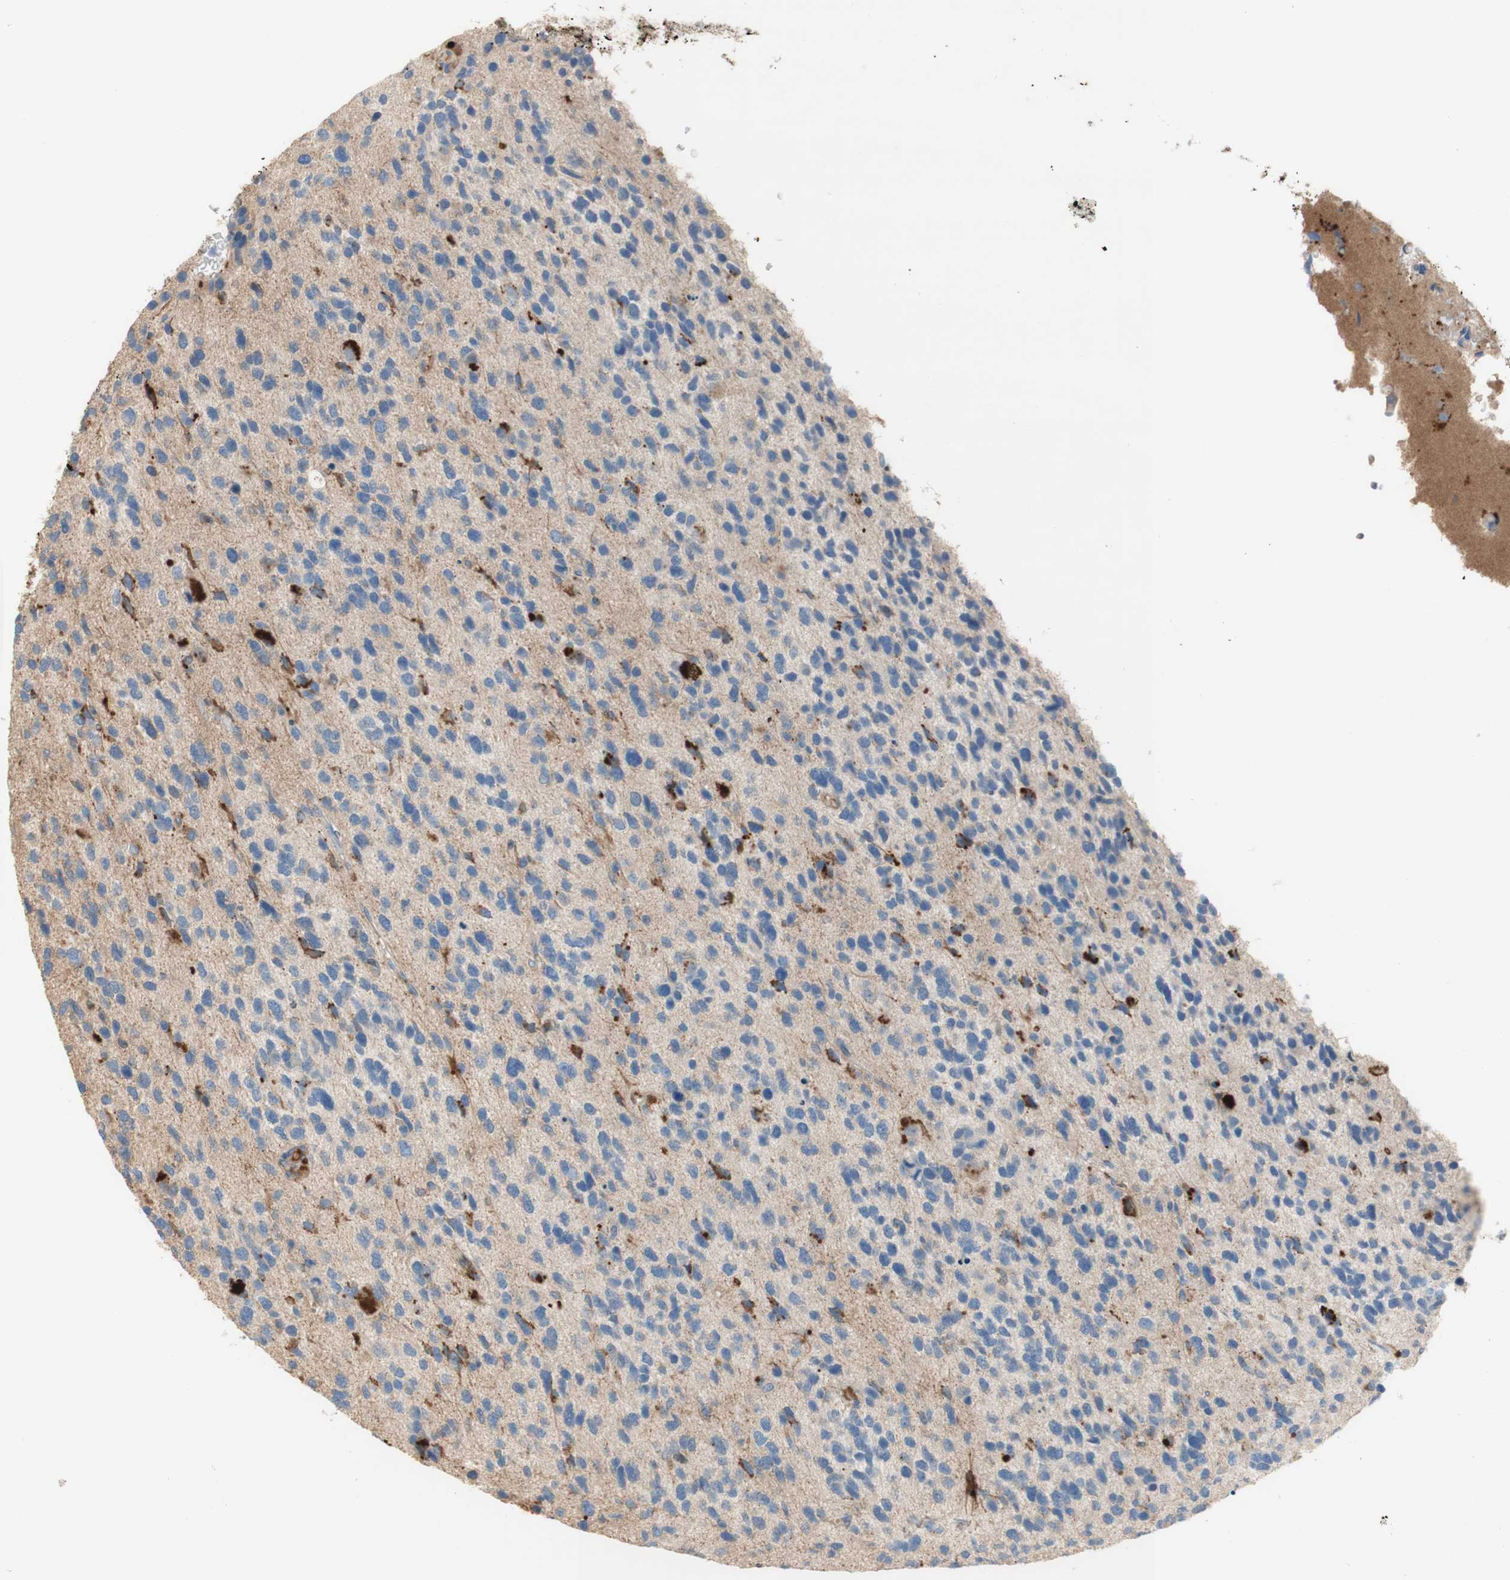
{"staining": {"intensity": "negative", "quantity": "none", "location": "none"}, "tissue": "glioma", "cell_type": "Tumor cells", "image_type": "cancer", "snomed": [{"axis": "morphology", "description": "Glioma, malignant, High grade"}, {"axis": "topography", "description": "Brain"}], "caption": "Immunohistochemical staining of glioma exhibits no significant staining in tumor cells.", "gene": "PTPN21", "patient": {"sex": "female", "age": 58}}